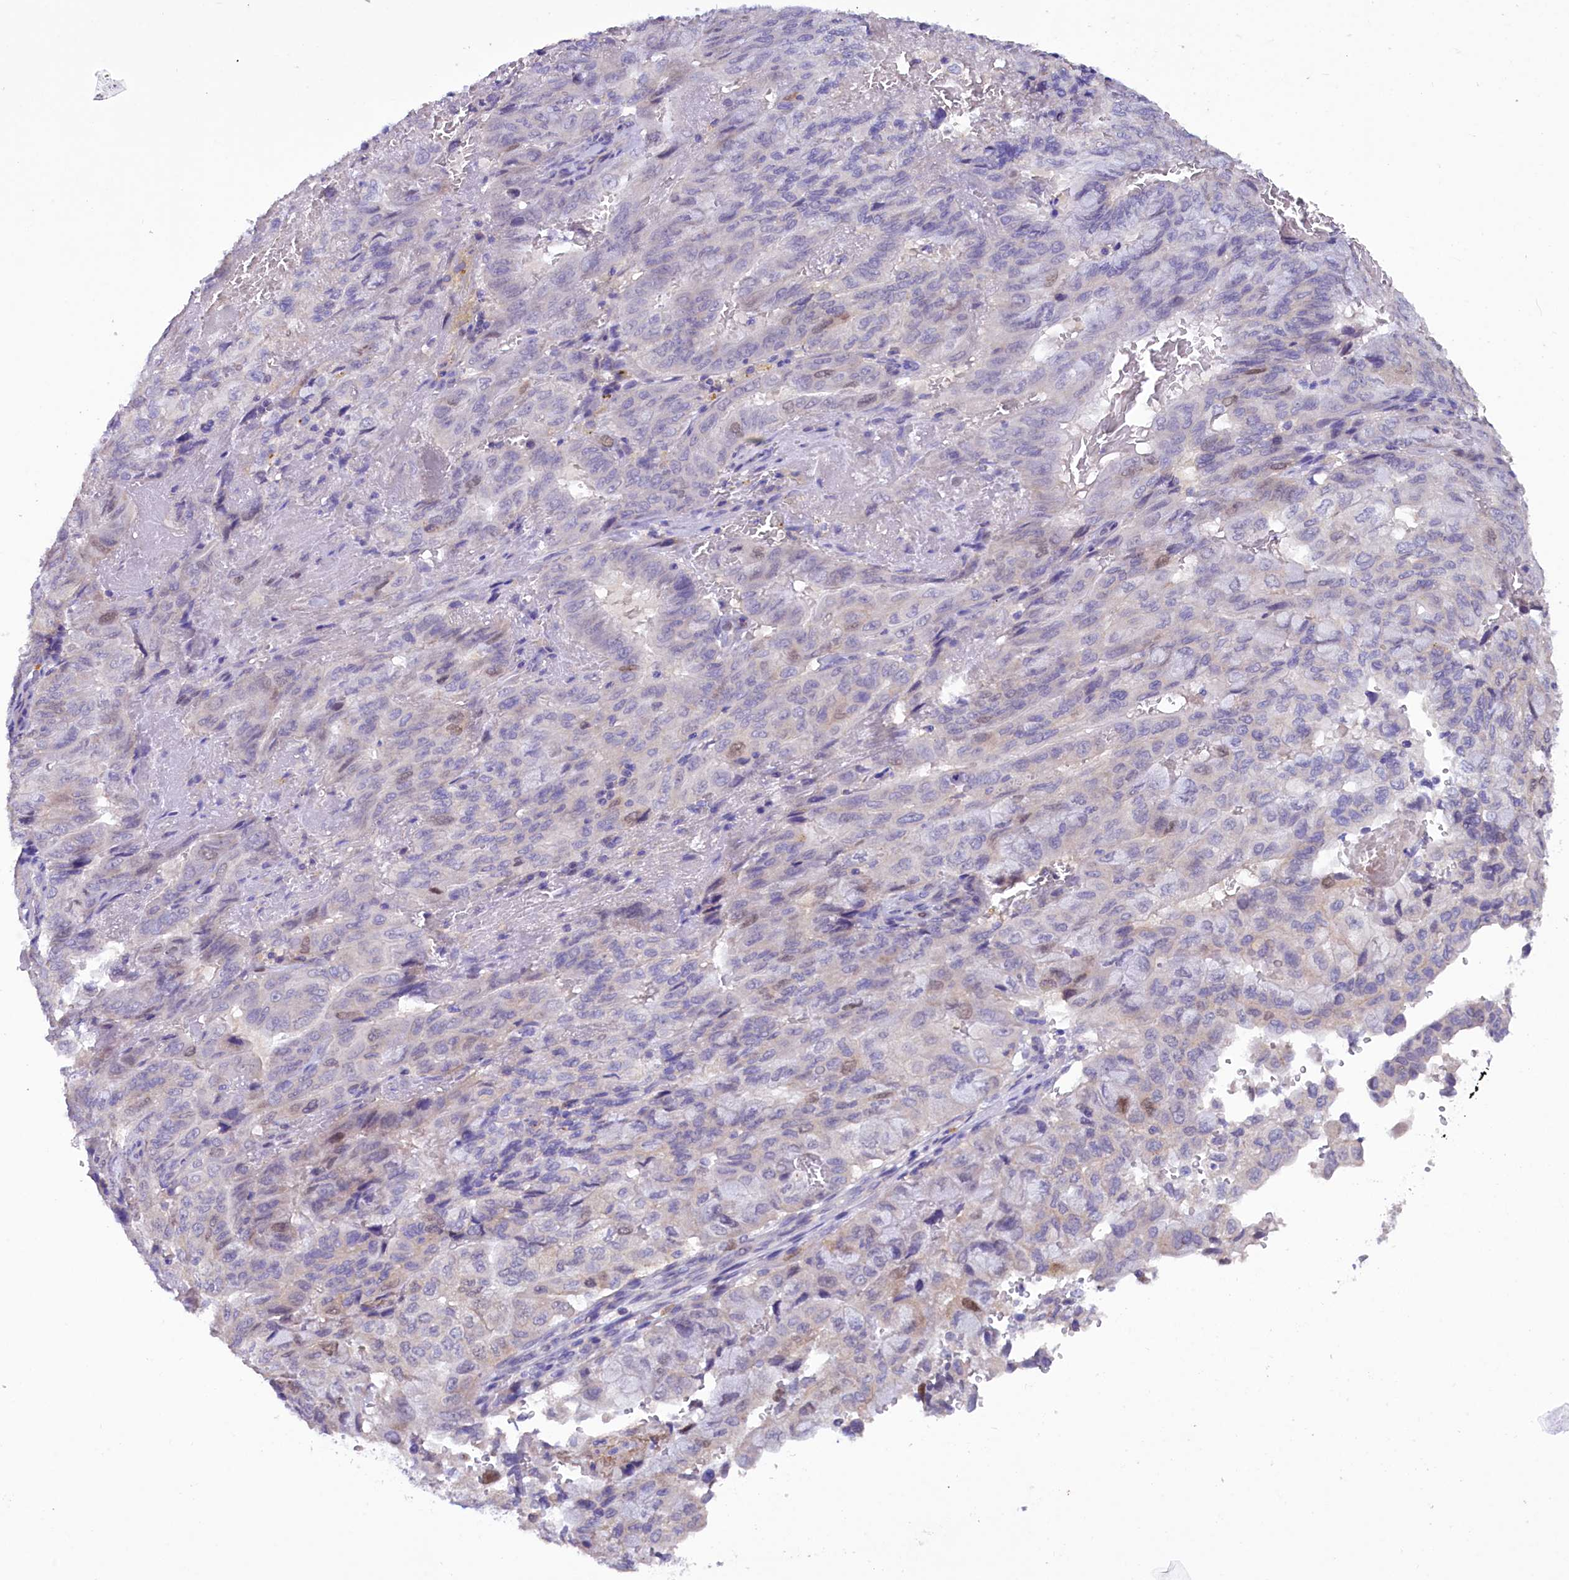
{"staining": {"intensity": "negative", "quantity": "none", "location": "none"}, "tissue": "pancreatic cancer", "cell_type": "Tumor cells", "image_type": "cancer", "snomed": [{"axis": "morphology", "description": "Adenocarcinoma, NOS"}, {"axis": "topography", "description": "Pancreas"}], "caption": "High magnification brightfield microscopy of pancreatic adenocarcinoma stained with DAB (brown) and counterstained with hematoxylin (blue): tumor cells show no significant staining.", "gene": "FAM111B", "patient": {"sex": "male", "age": 51}}